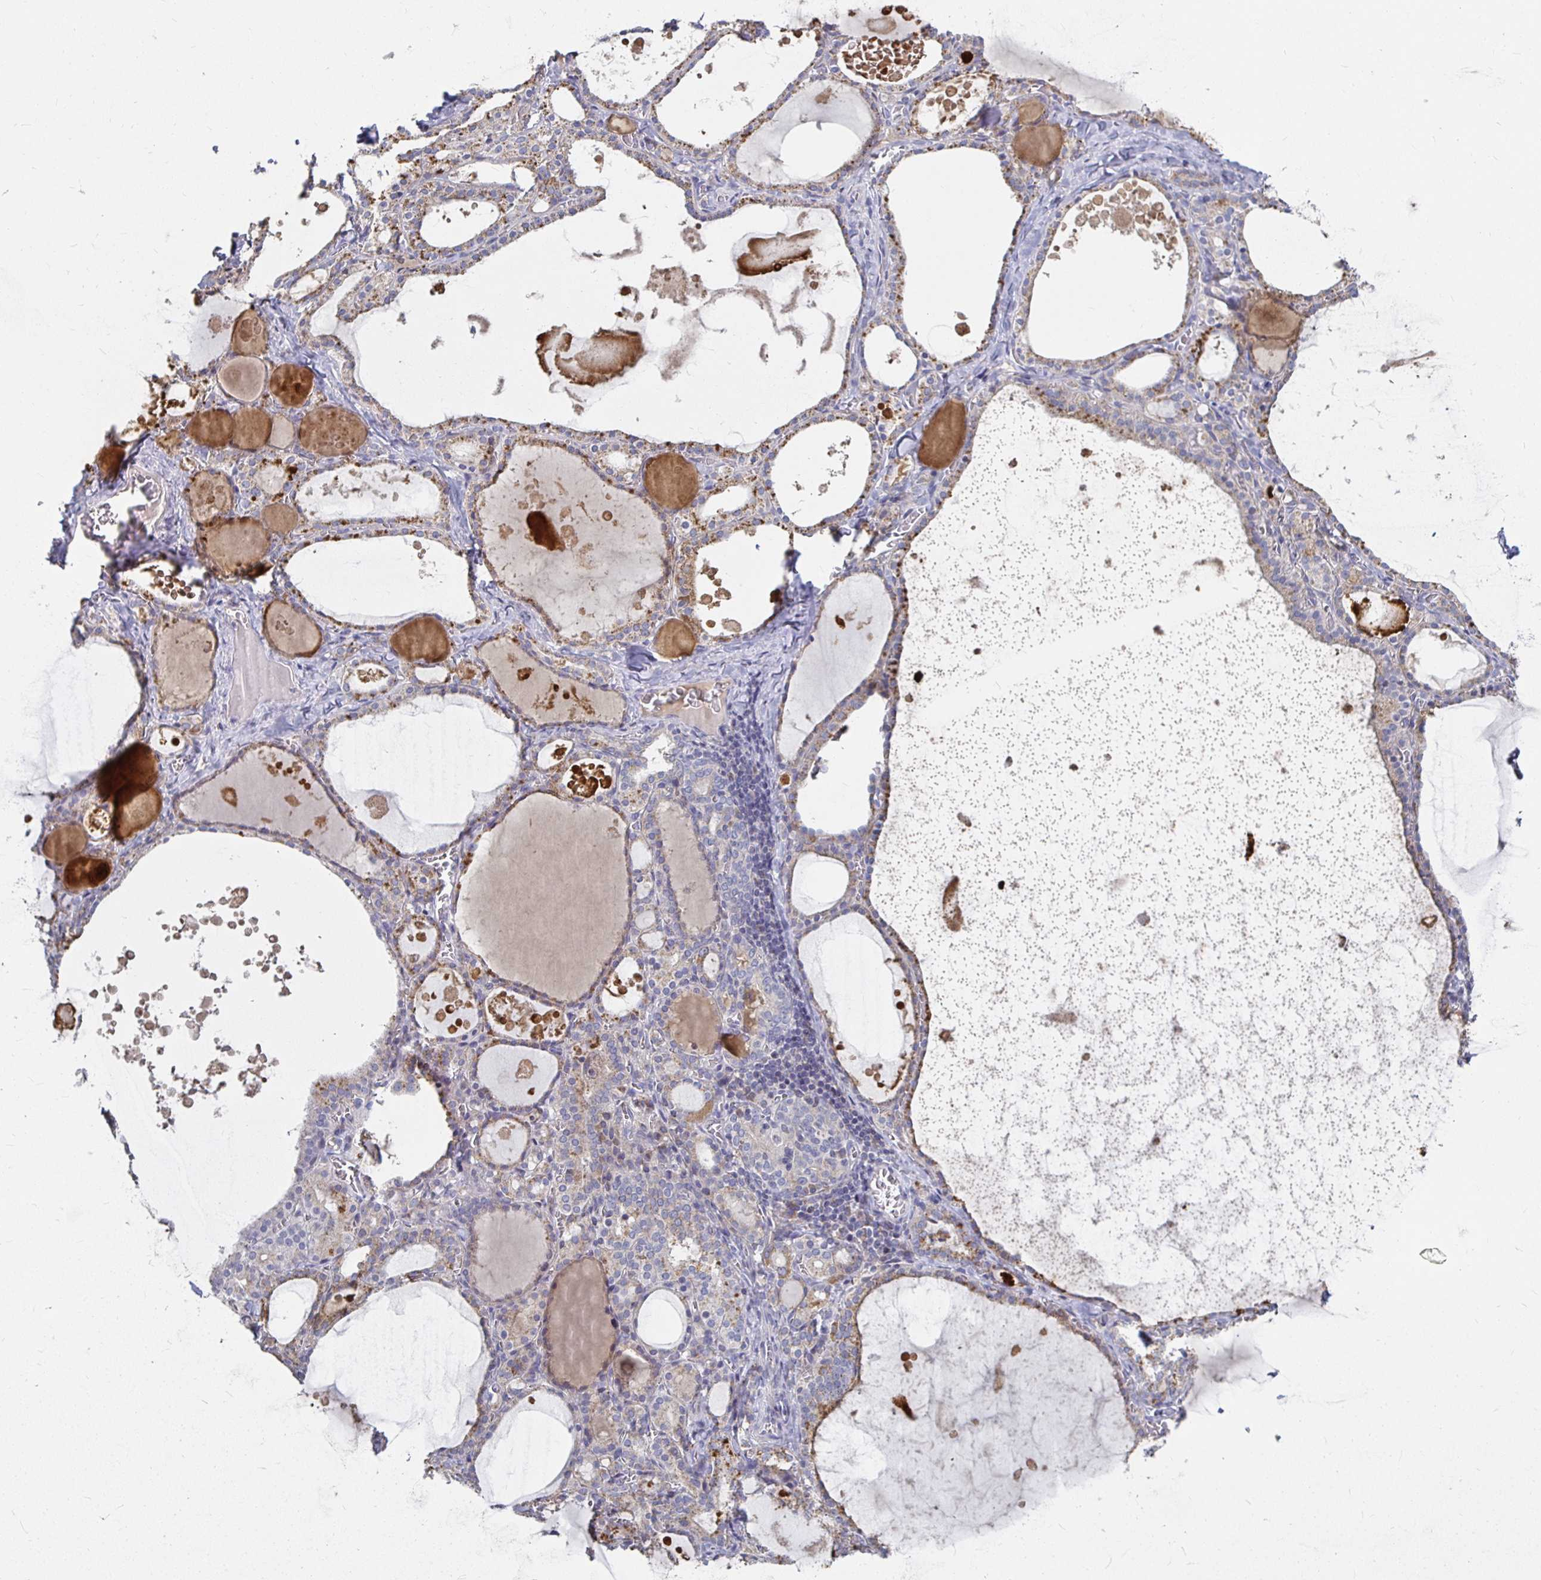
{"staining": {"intensity": "weak", "quantity": "25%-75%", "location": "cytoplasmic/membranous"}, "tissue": "thyroid gland", "cell_type": "Glandular cells", "image_type": "normal", "snomed": [{"axis": "morphology", "description": "Normal tissue, NOS"}, {"axis": "topography", "description": "Thyroid gland"}], "caption": "Immunohistochemical staining of benign thyroid gland demonstrates 25%-75% levels of weak cytoplasmic/membranous protein positivity in about 25%-75% of glandular cells.", "gene": "RNF144B", "patient": {"sex": "male", "age": 56}}